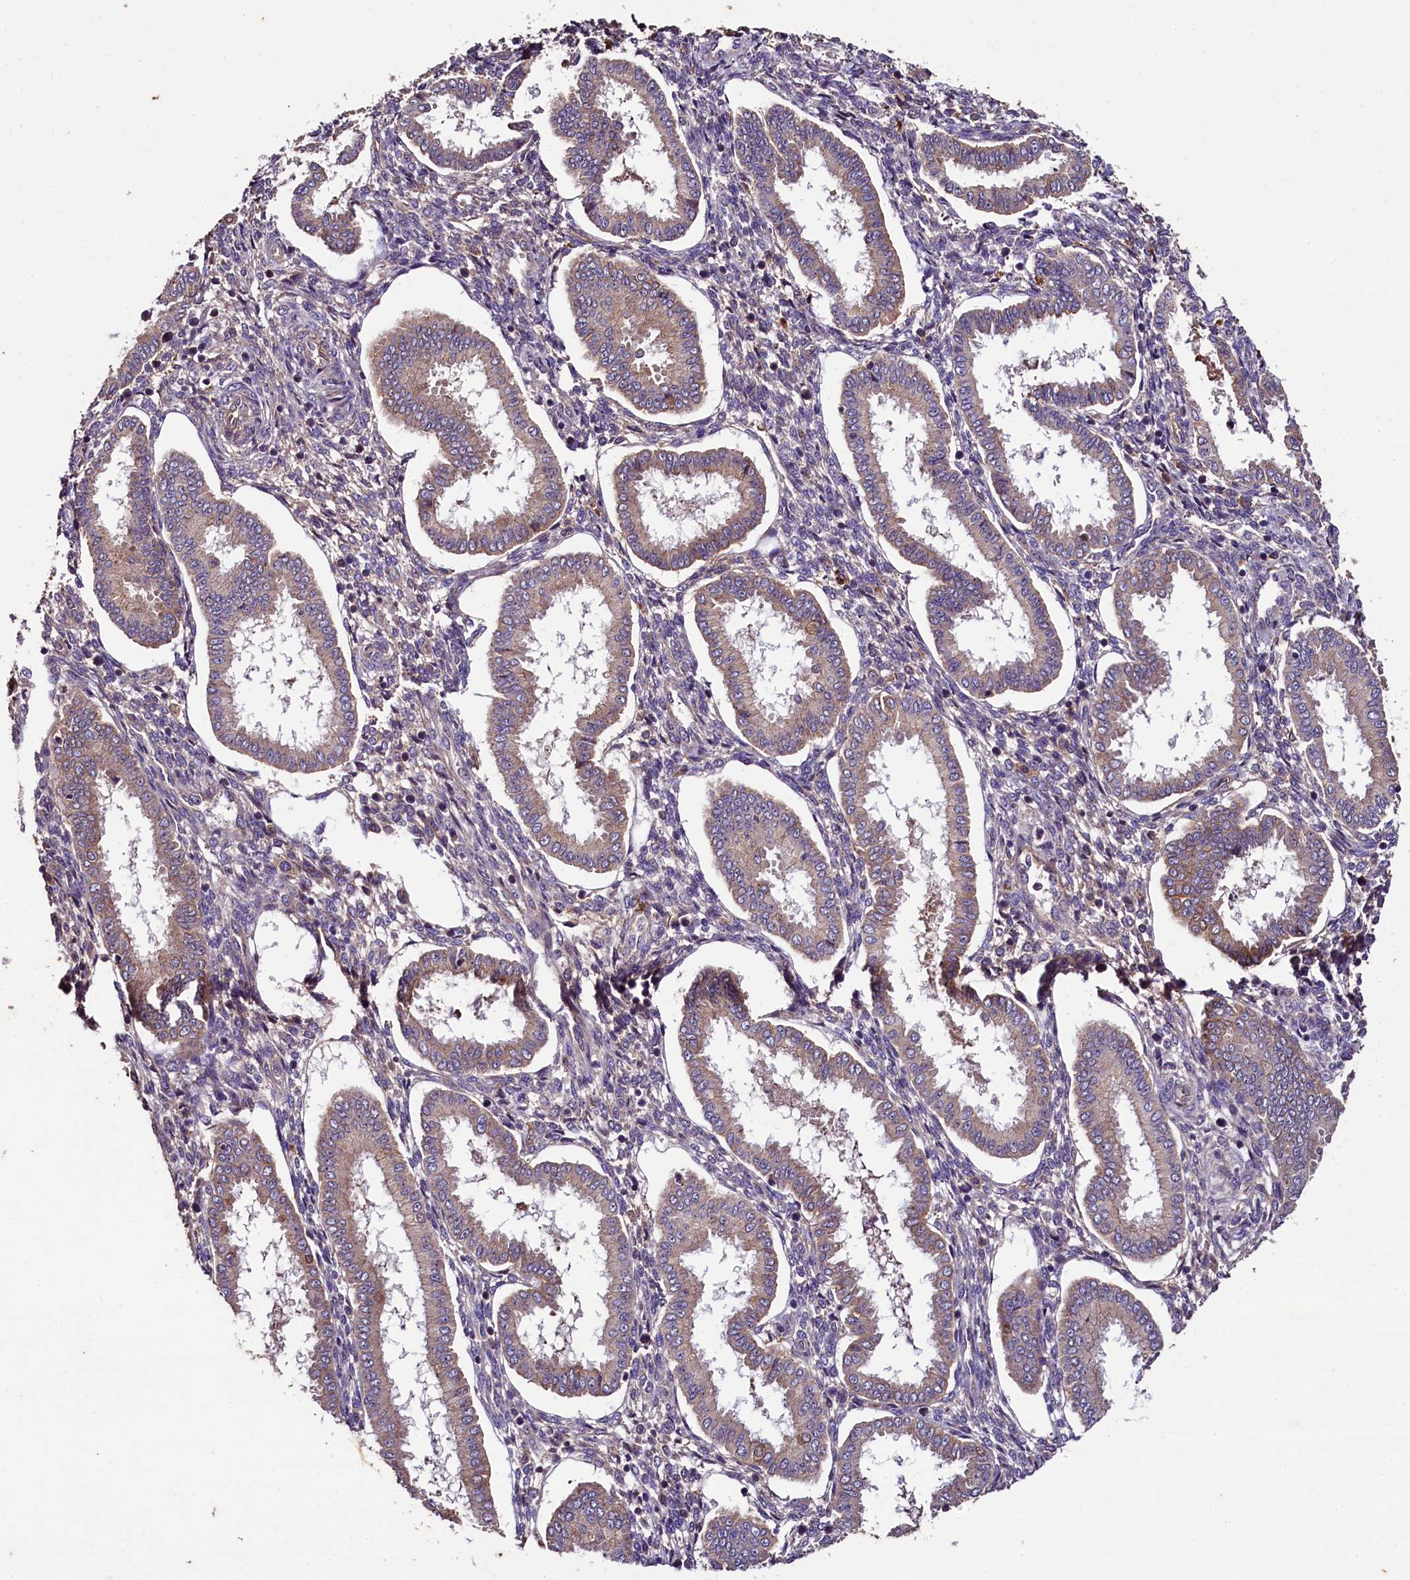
{"staining": {"intensity": "negative", "quantity": "none", "location": "none"}, "tissue": "endometrium", "cell_type": "Cells in endometrial stroma", "image_type": "normal", "snomed": [{"axis": "morphology", "description": "Normal tissue, NOS"}, {"axis": "topography", "description": "Endometrium"}], "caption": "Cells in endometrial stroma show no significant protein positivity in normal endometrium. (DAB (3,3'-diaminobenzidine) IHC with hematoxylin counter stain).", "gene": "PLXNB1", "patient": {"sex": "female", "age": 24}}